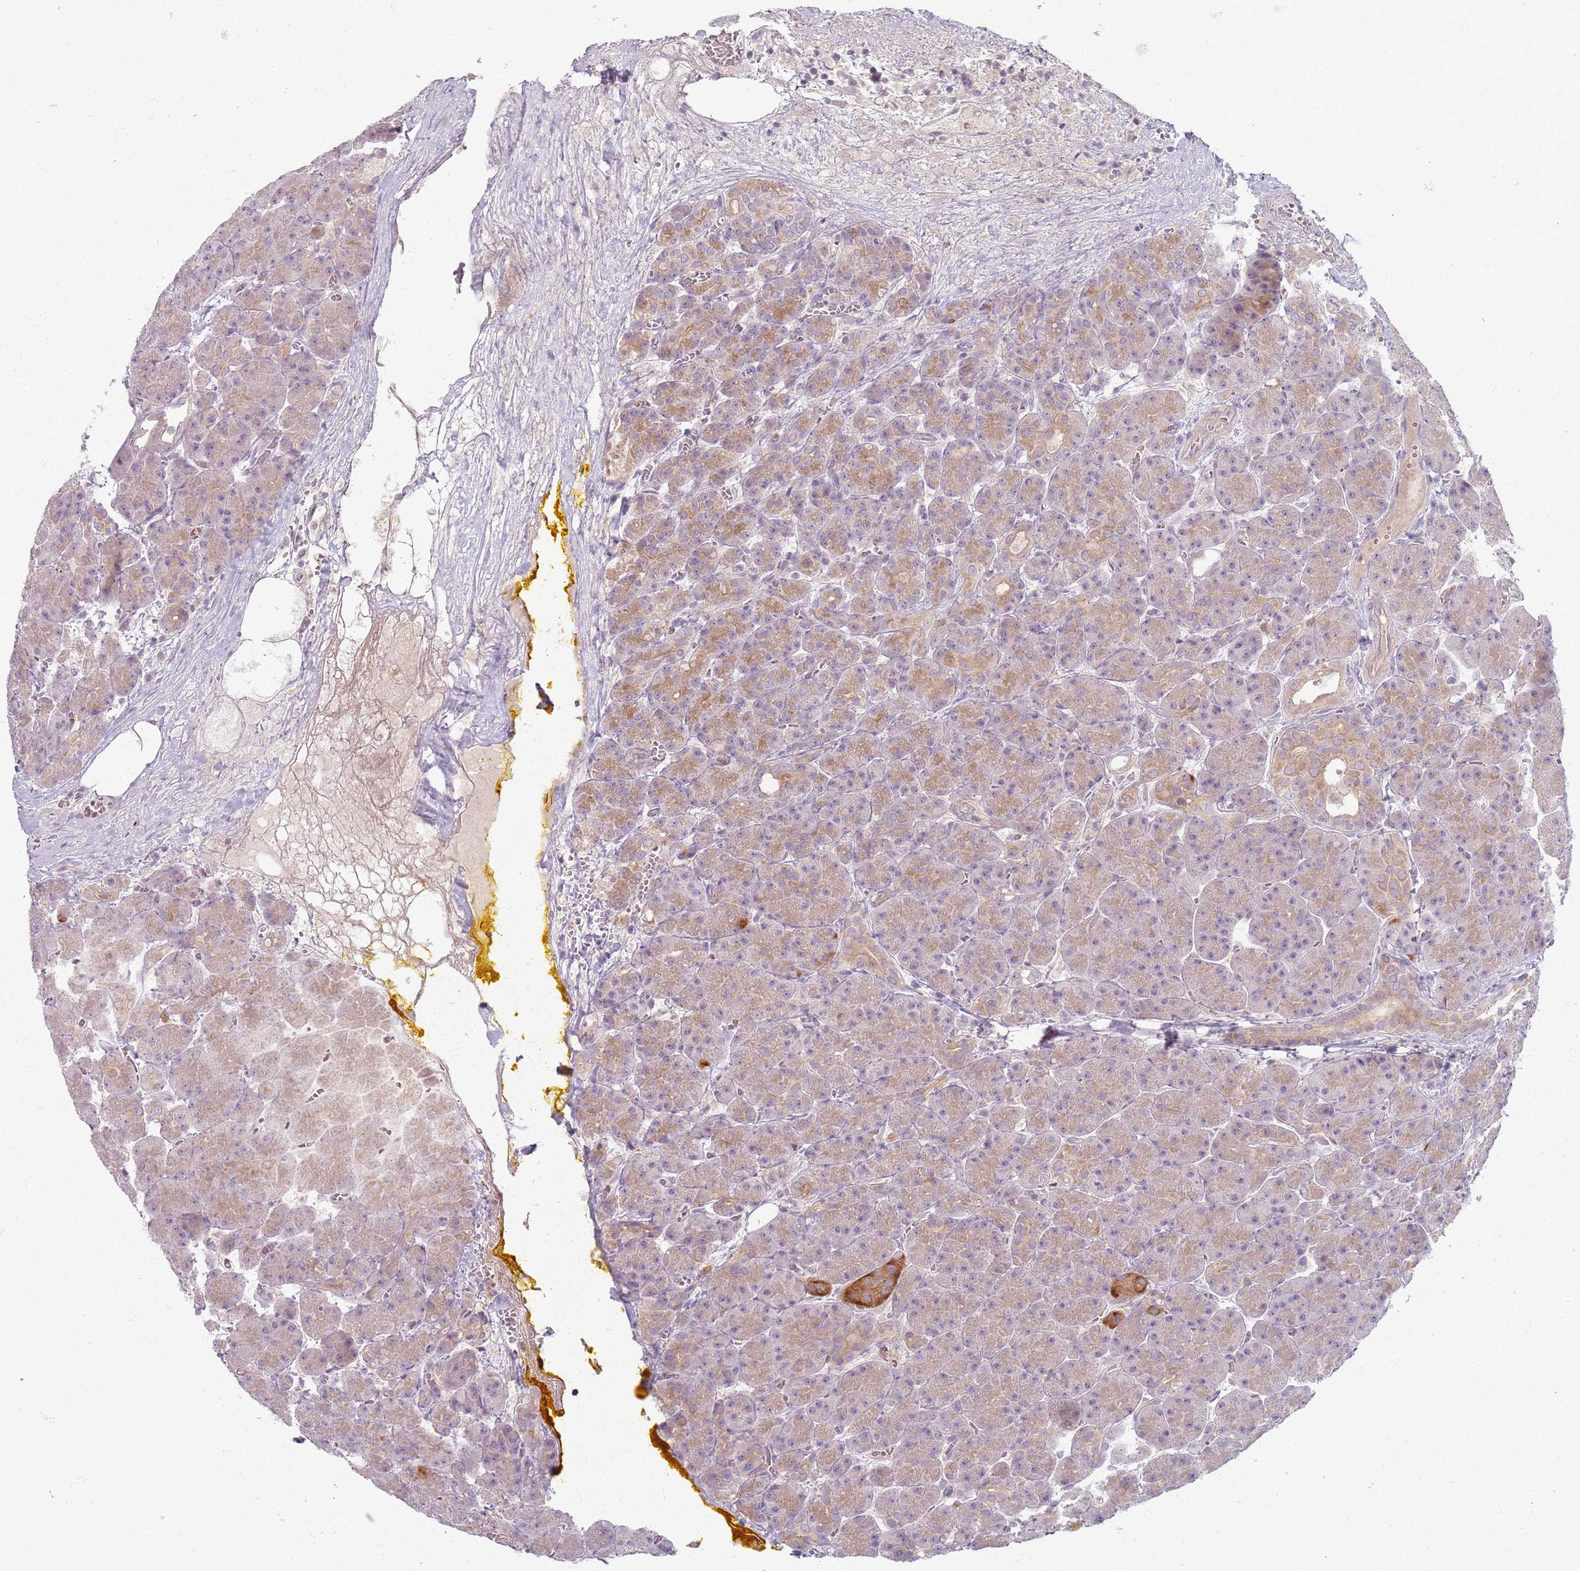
{"staining": {"intensity": "moderate", "quantity": "25%-75%", "location": "cytoplasmic/membranous"}, "tissue": "pancreas", "cell_type": "Exocrine glandular cells", "image_type": "normal", "snomed": [{"axis": "morphology", "description": "Normal tissue, NOS"}, {"axis": "topography", "description": "Pancreas"}], "caption": "This micrograph reveals normal pancreas stained with IHC to label a protein in brown. The cytoplasmic/membranous of exocrine glandular cells show moderate positivity for the protein. Nuclei are counter-stained blue.", "gene": "ZDHHC2", "patient": {"sex": "male", "age": 63}}